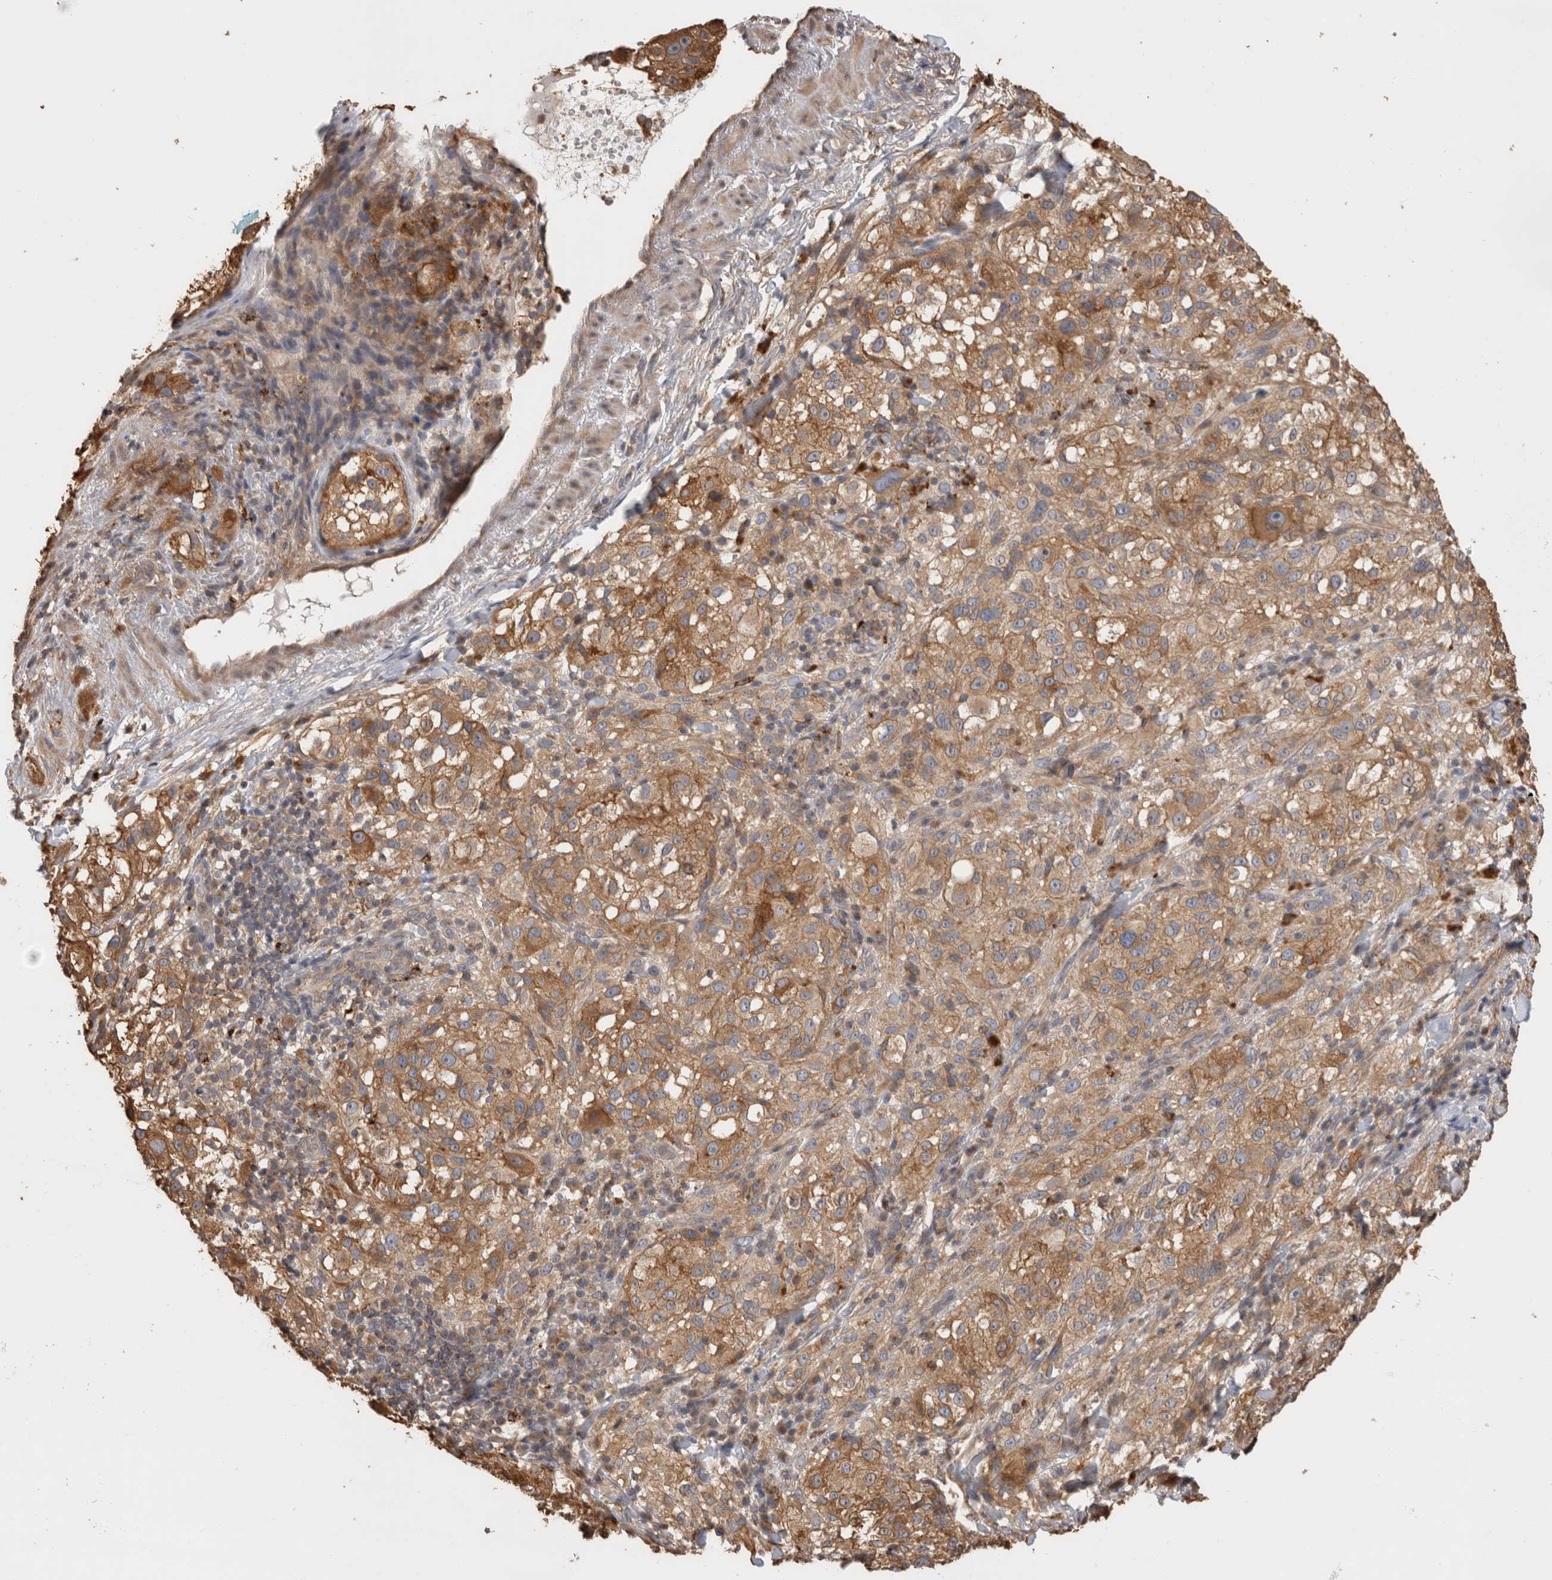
{"staining": {"intensity": "moderate", "quantity": ">75%", "location": "cytoplasmic/membranous"}, "tissue": "melanoma", "cell_type": "Tumor cells", "image_type": "cancer", "snomed": [{"axis": "morphology", "description": "Necrosis, NOS"}, {"axis": "morphology", "description": "Malignant melanoma, NOS"}, {"axis": "topography", "description": "Skin"}], "caption": "Malignant melanoma stained for a protein (brown) demonstrates moderate cytoplasmic/membranous positive expression in about >75% of tumor cells.", "gene": "CLIP1", "patient": {"sex": "female", "age": 87}}